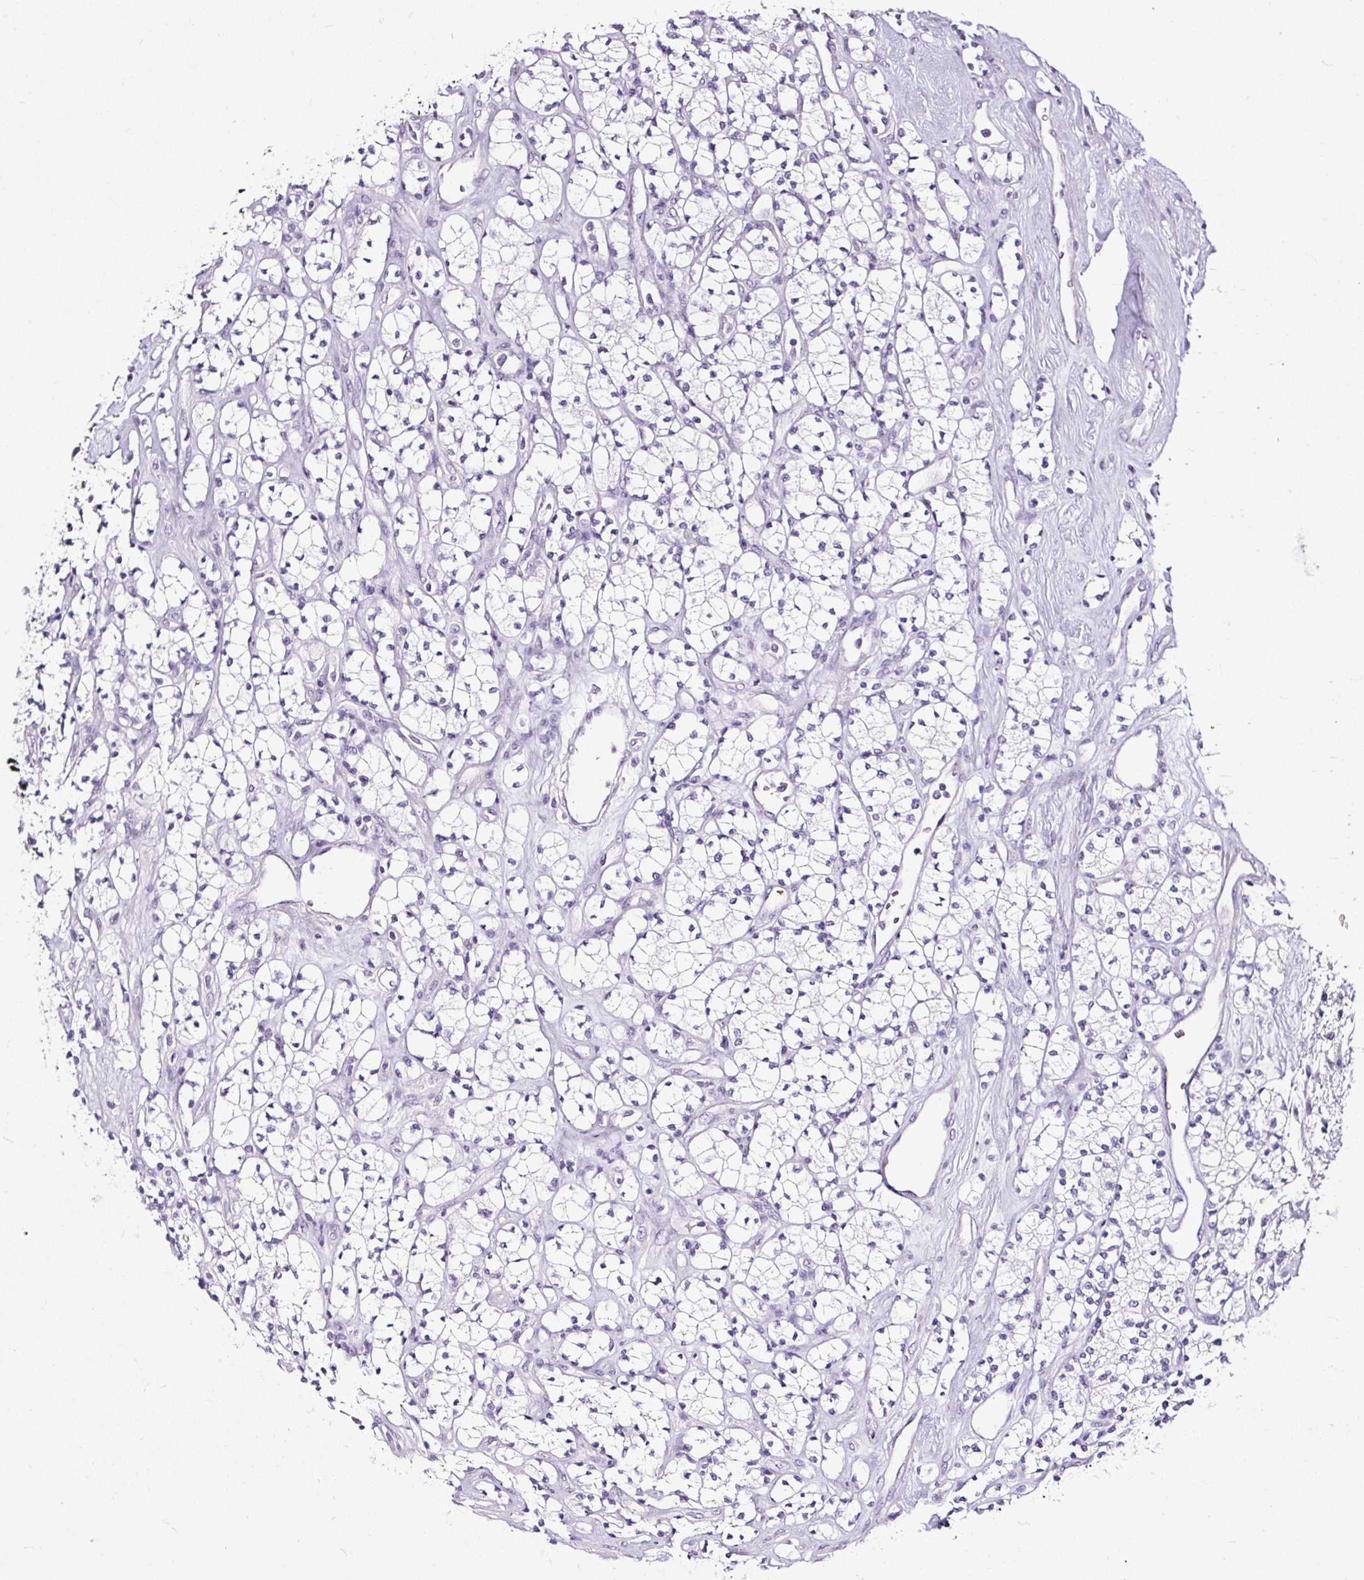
{"staining": {"intensity": "negative", "quantity": "none", "location": "none"}, "tissue": "renal cancer", "cell_type": "Tumor cells", "image_type": "cancer", "snomed": [{"axis": "morphology", "description": "Adenocarcinoma, NOS"}, {"axis": "topography", "description": "Kidney"}], "caption": "DAB immunohistochemical staining of renal cancer displays no significant staining in tumor cells. The staining was performed using DAB to visualize the protein expression in brown, while the nuclei were stained in blue with hematoxylin (Magnification: 20x).", "gene": "NPHS2", "patient": {"sex": "male", "age": 77}}